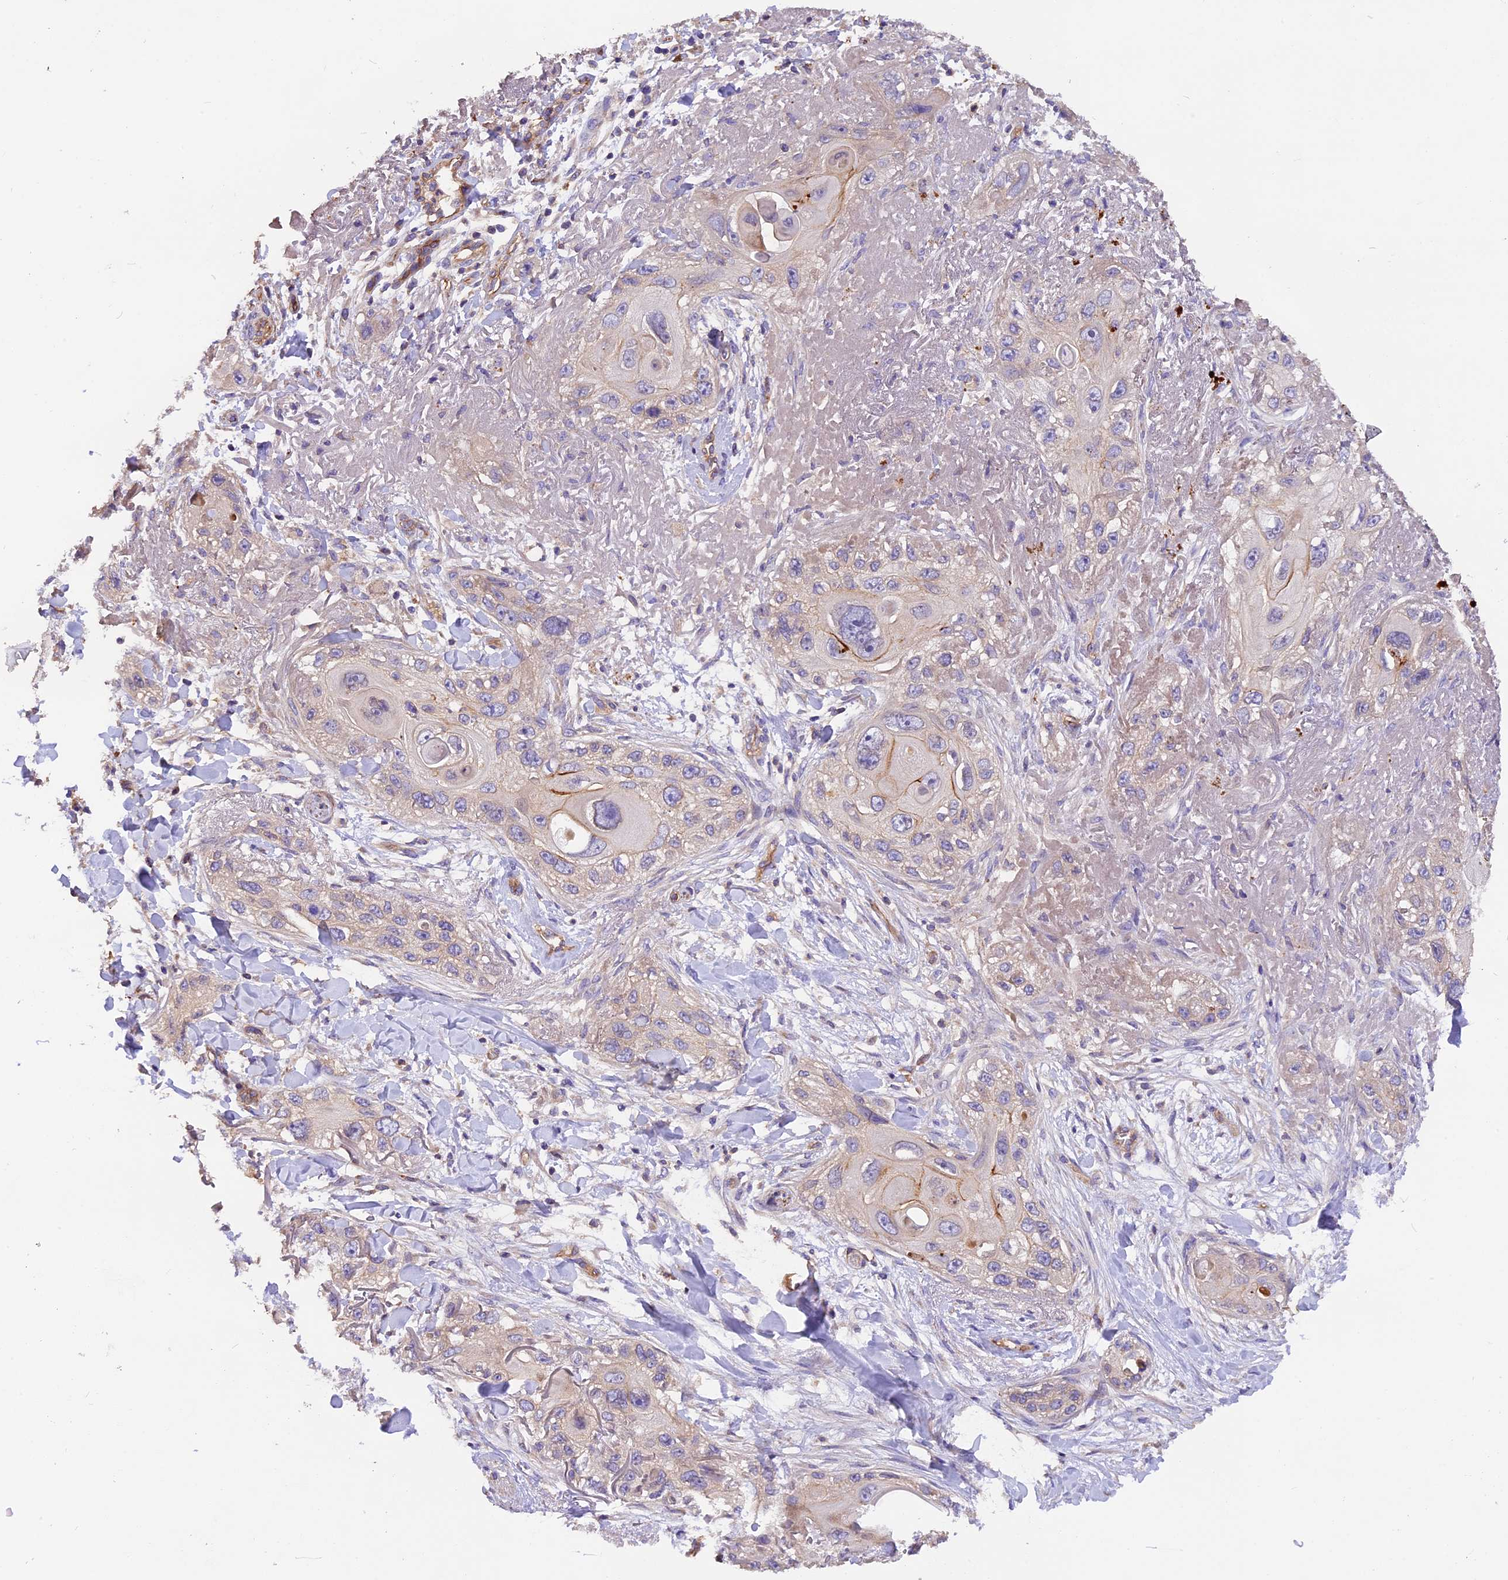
{"staining": {"intensity": "negative", "quantity": "none", "location": "none"}, "tissue": "skin cancer", "cell_type": "Tumor cells", "image_type": "cancer", "snomed": [{"axis": "morphology", "description": "Normal tissue, NOS"}, {"axis": "morphology", "description": "Squamous cell carcinoma, NOS"}, {"axis": "topography", "description": "Skin"}], "caption": "Histopathology image shows no significant protein expression in tumor cells of skin squamous cell carcinoma.", "gene": "ERMARD", "patient": {"sex": "male", "age": 72}}